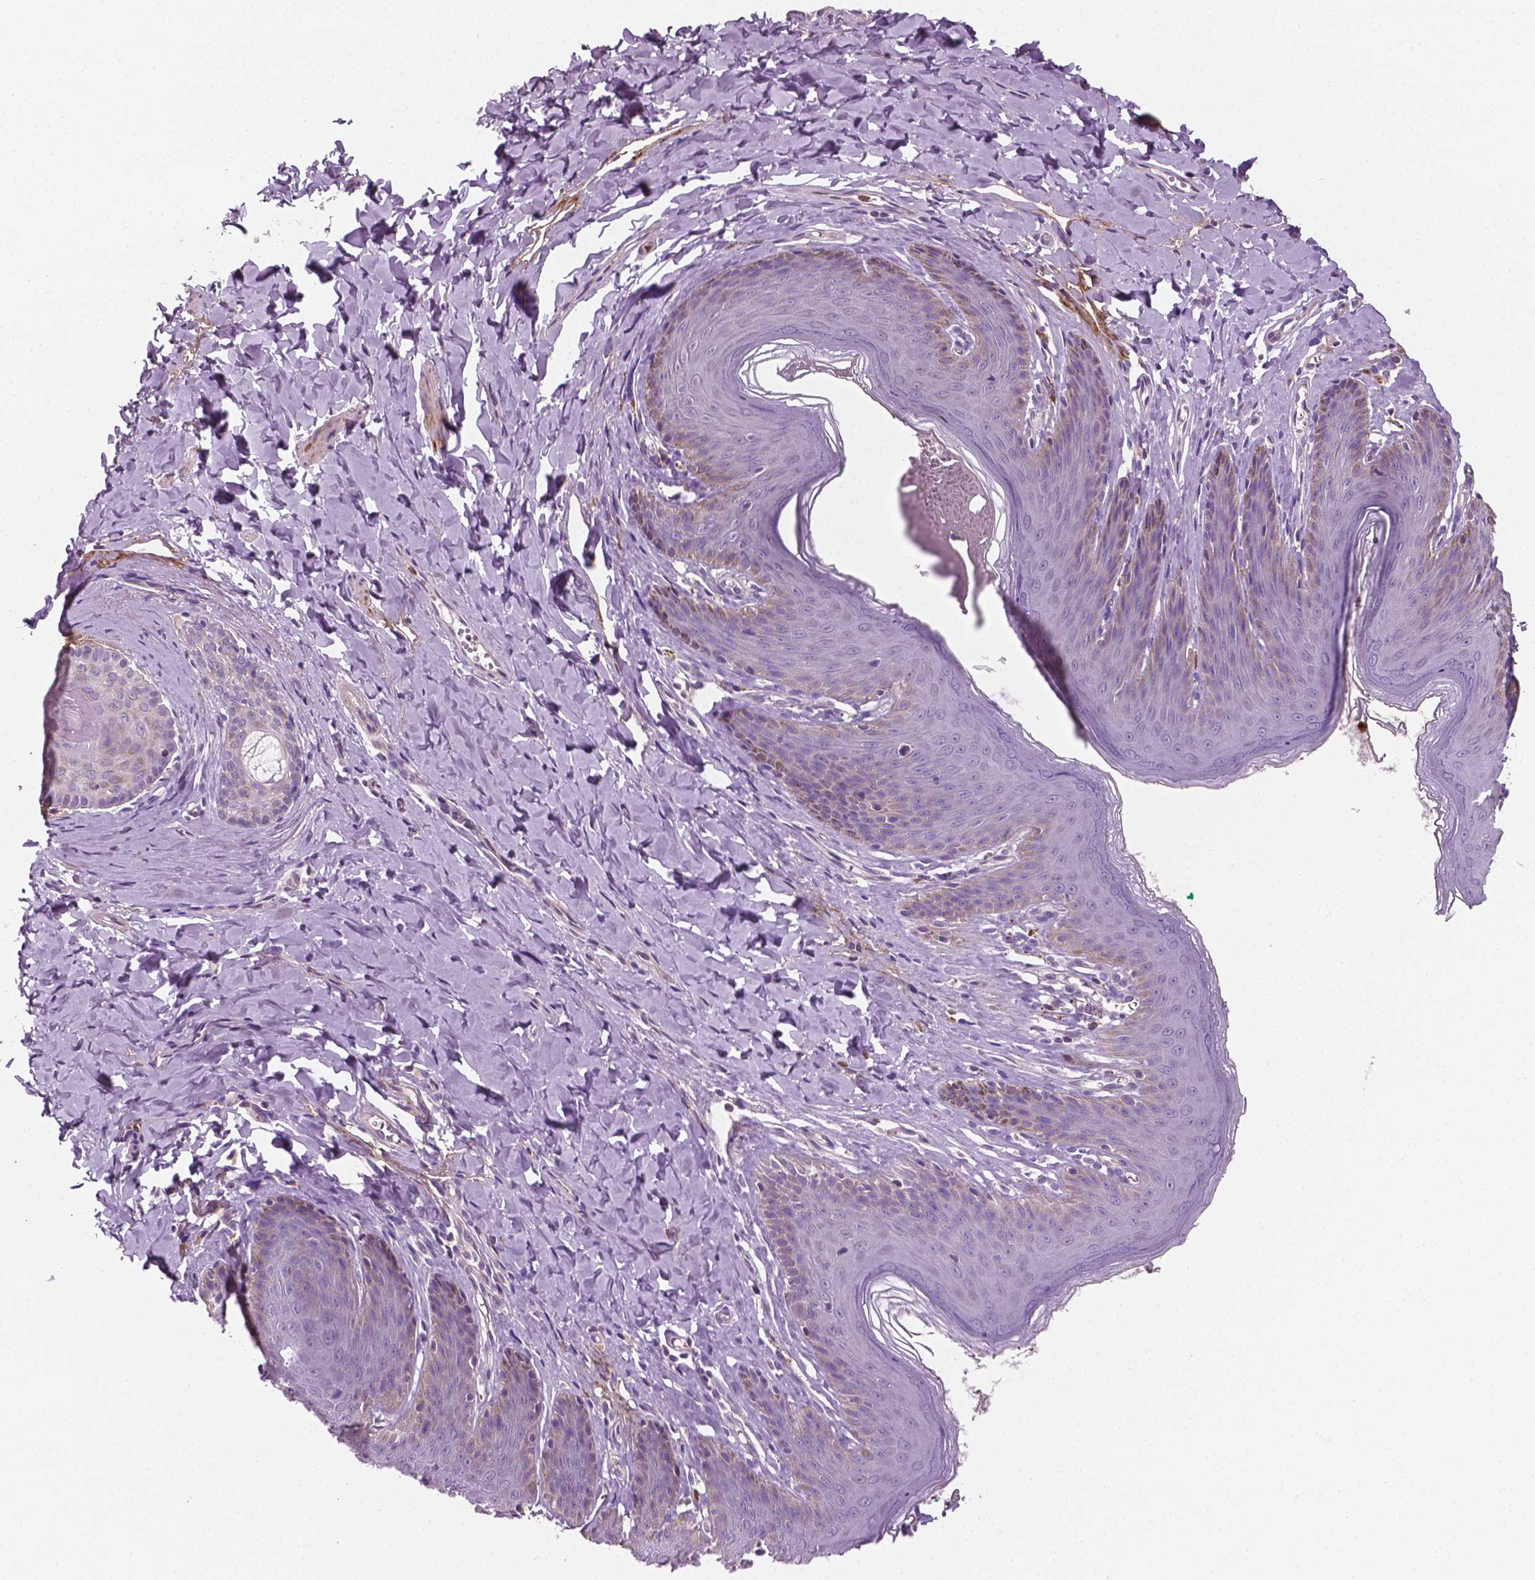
{"staining": {"intensity": "weak", "quantity": "<25%", "location": "cytoplasmic/membranous"}, "tissue": "skin", "cell_type": "Epidermal cells", "image_type": "normal", "snomed": [{"axis": "morphology", "description": "Normal tissue, NOS"}, {"axis": "topography", "description": "Vulva"}, {"axis": "topography", "description": "Peripheral nerve tissue"}], "caption": "This photomicrograph is of benign skin stained with immunohistochemistry (IHC) to label a protein in brown with the nuclei are counter-stained blue. There is no expression in epidermal cells.", "gene": "PTX3", "patient": {"sex": "female", "age": 66}}